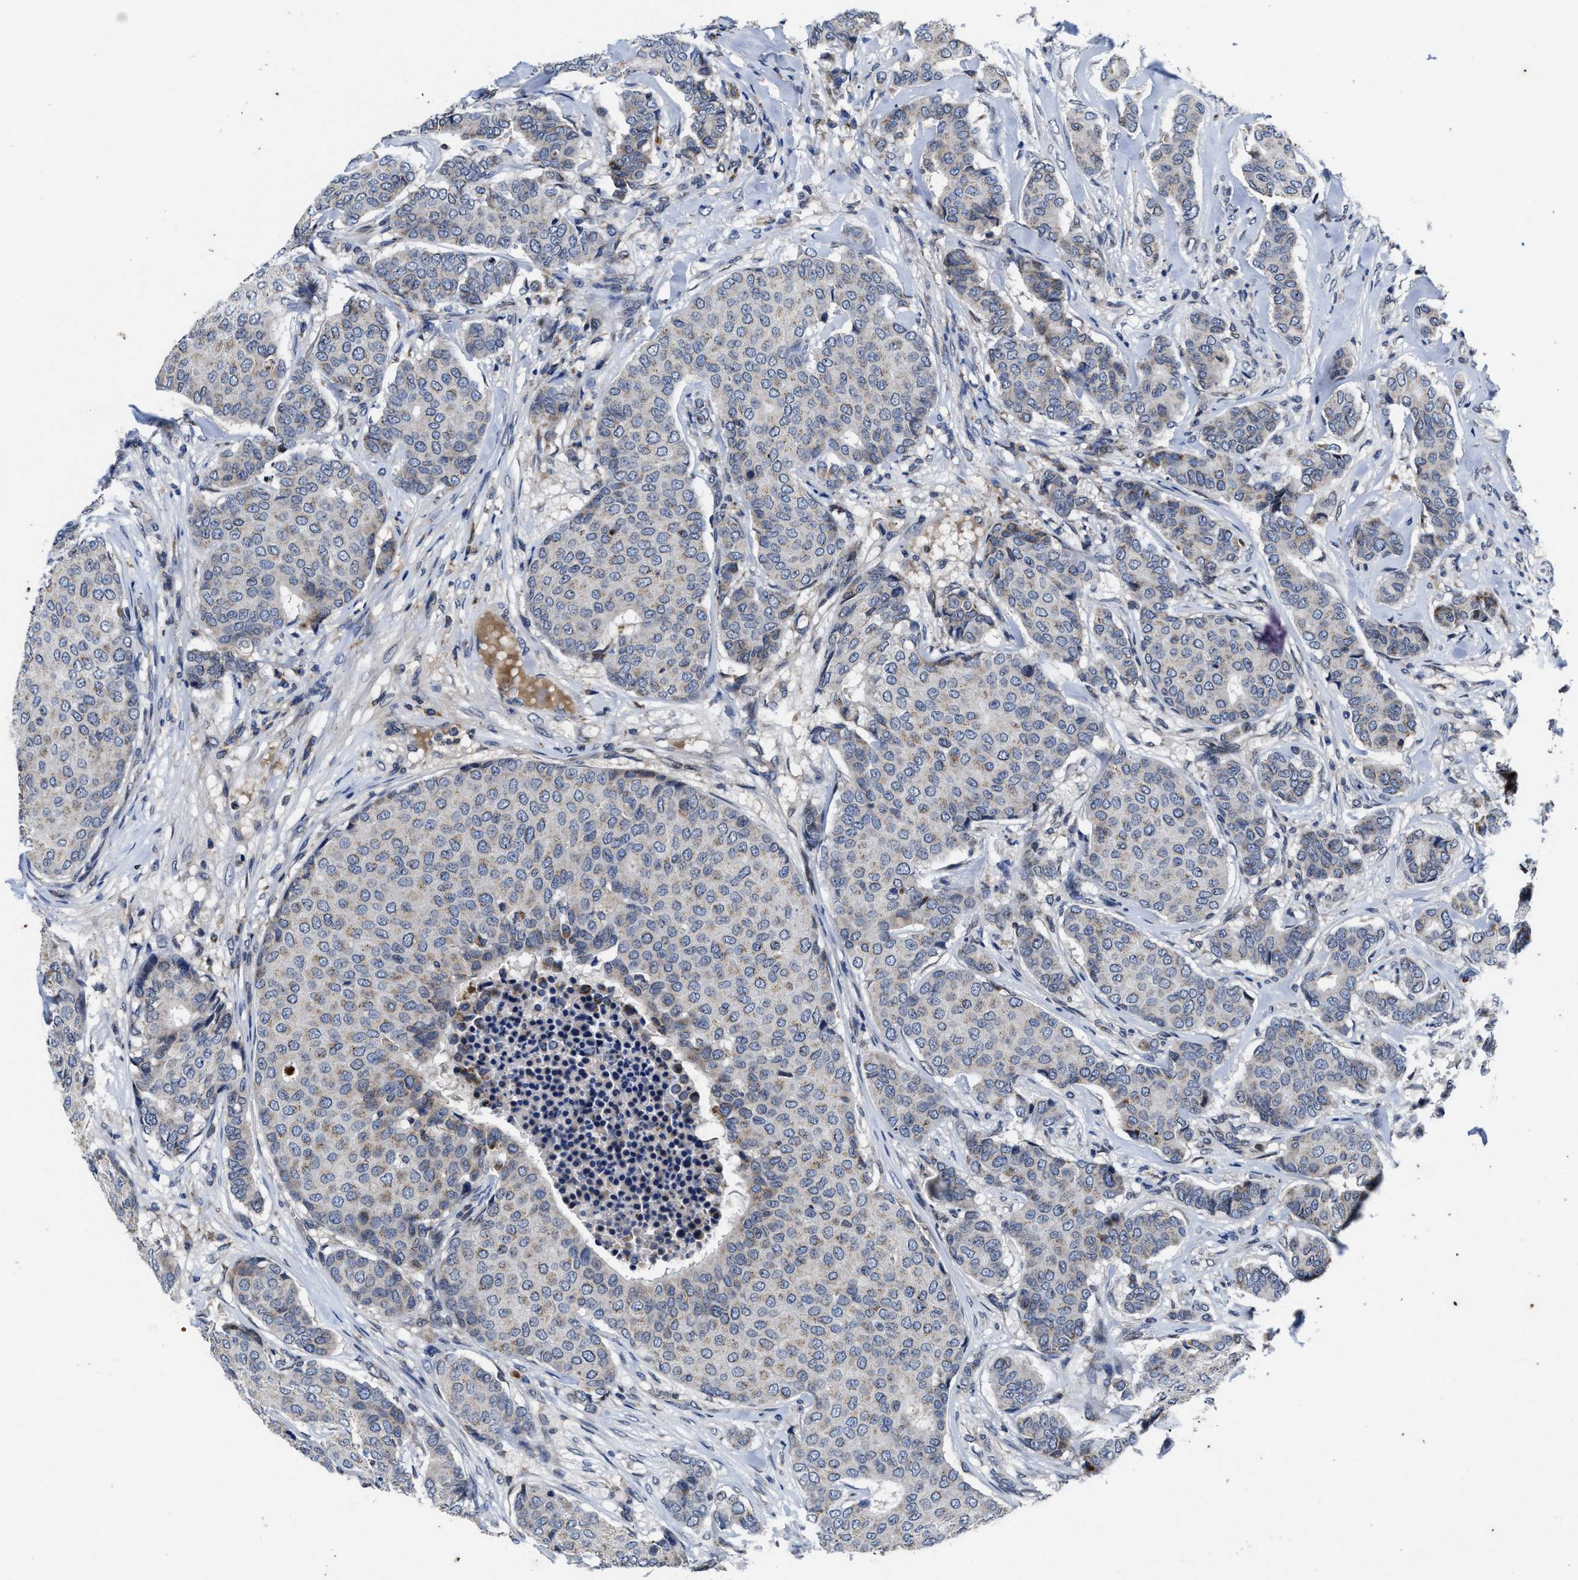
{"staining": {"intensity": "weak", "quantity": "25%-75%", "location": "cytoplasmic/membranous"}, "tissue": "breast cancer", "cell_type": "Tumor cells", "image_type": "cancer", "snomed": [{"axis": "morphology", "description": "Duct carcinoma"}, {"axis": "topography", "description": "Breast"}], "caption": "An image of human breast cancer (invasive ductal carcinoma) stained for a protein demonstrates weak cytoplasmic/membranous brown staining in tumor cells.", "gene": "CACNA1D", "patient": {"sex": "female", "age": 75}}